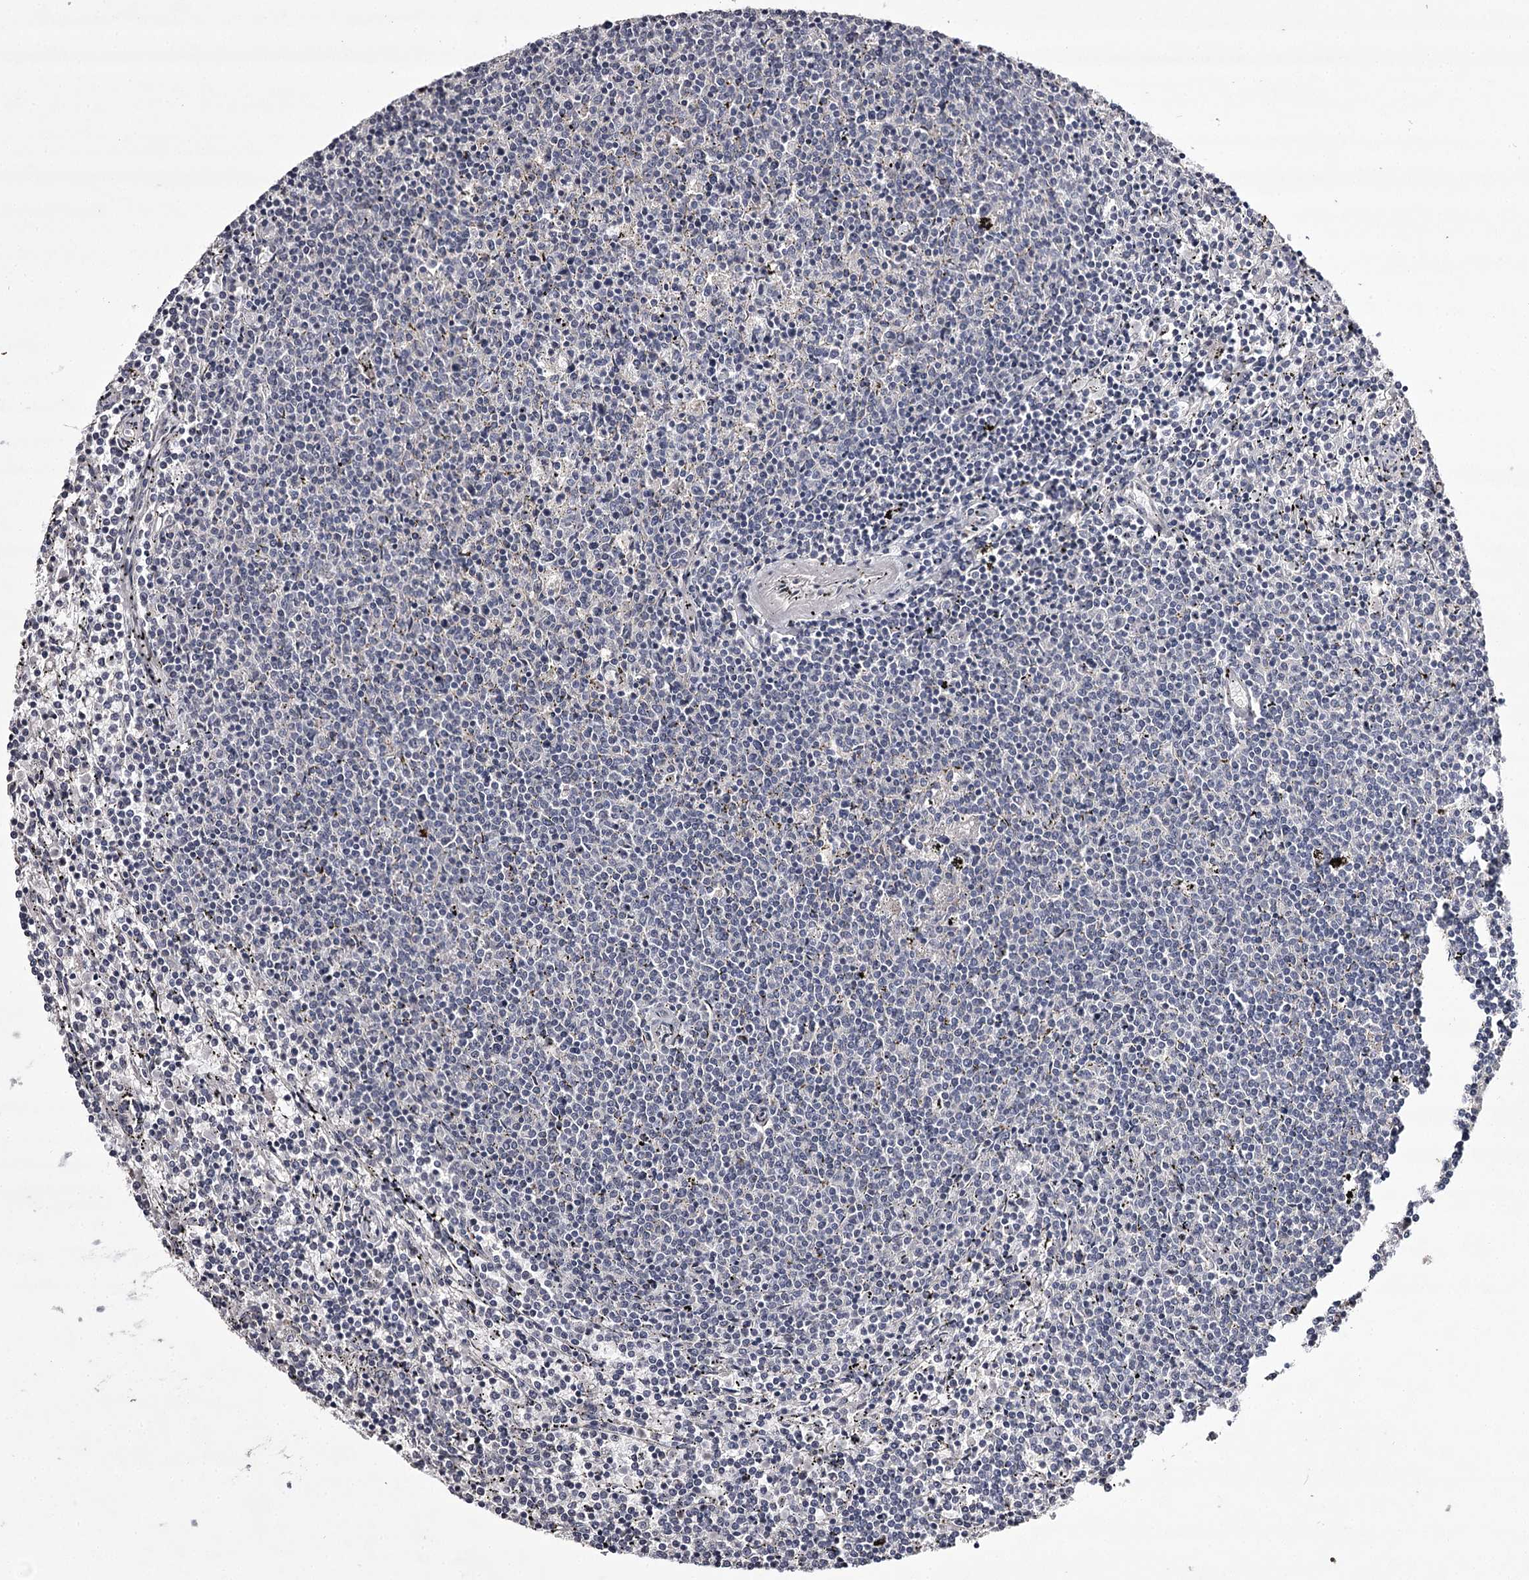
{"staining": {"intensity": "negative", "quantity": "none", "location": "none"}, "tissue": "lymphoma", "cell_type": "Tumor cells", "image_type": "cancer", "snomed": [{"axis": "morphology", "description": "Malignant lymphoma, non-Hodgkin's type, Low grade"}, {"axis": "topography", "description": "Spleen"}], "caption": "IHC of low-grade malignant lymphoma, non-Hodgkin's type displays no staining in tumor cells.", "gene": "PRM2", "patient": {"sex": "female", "age": 50}}